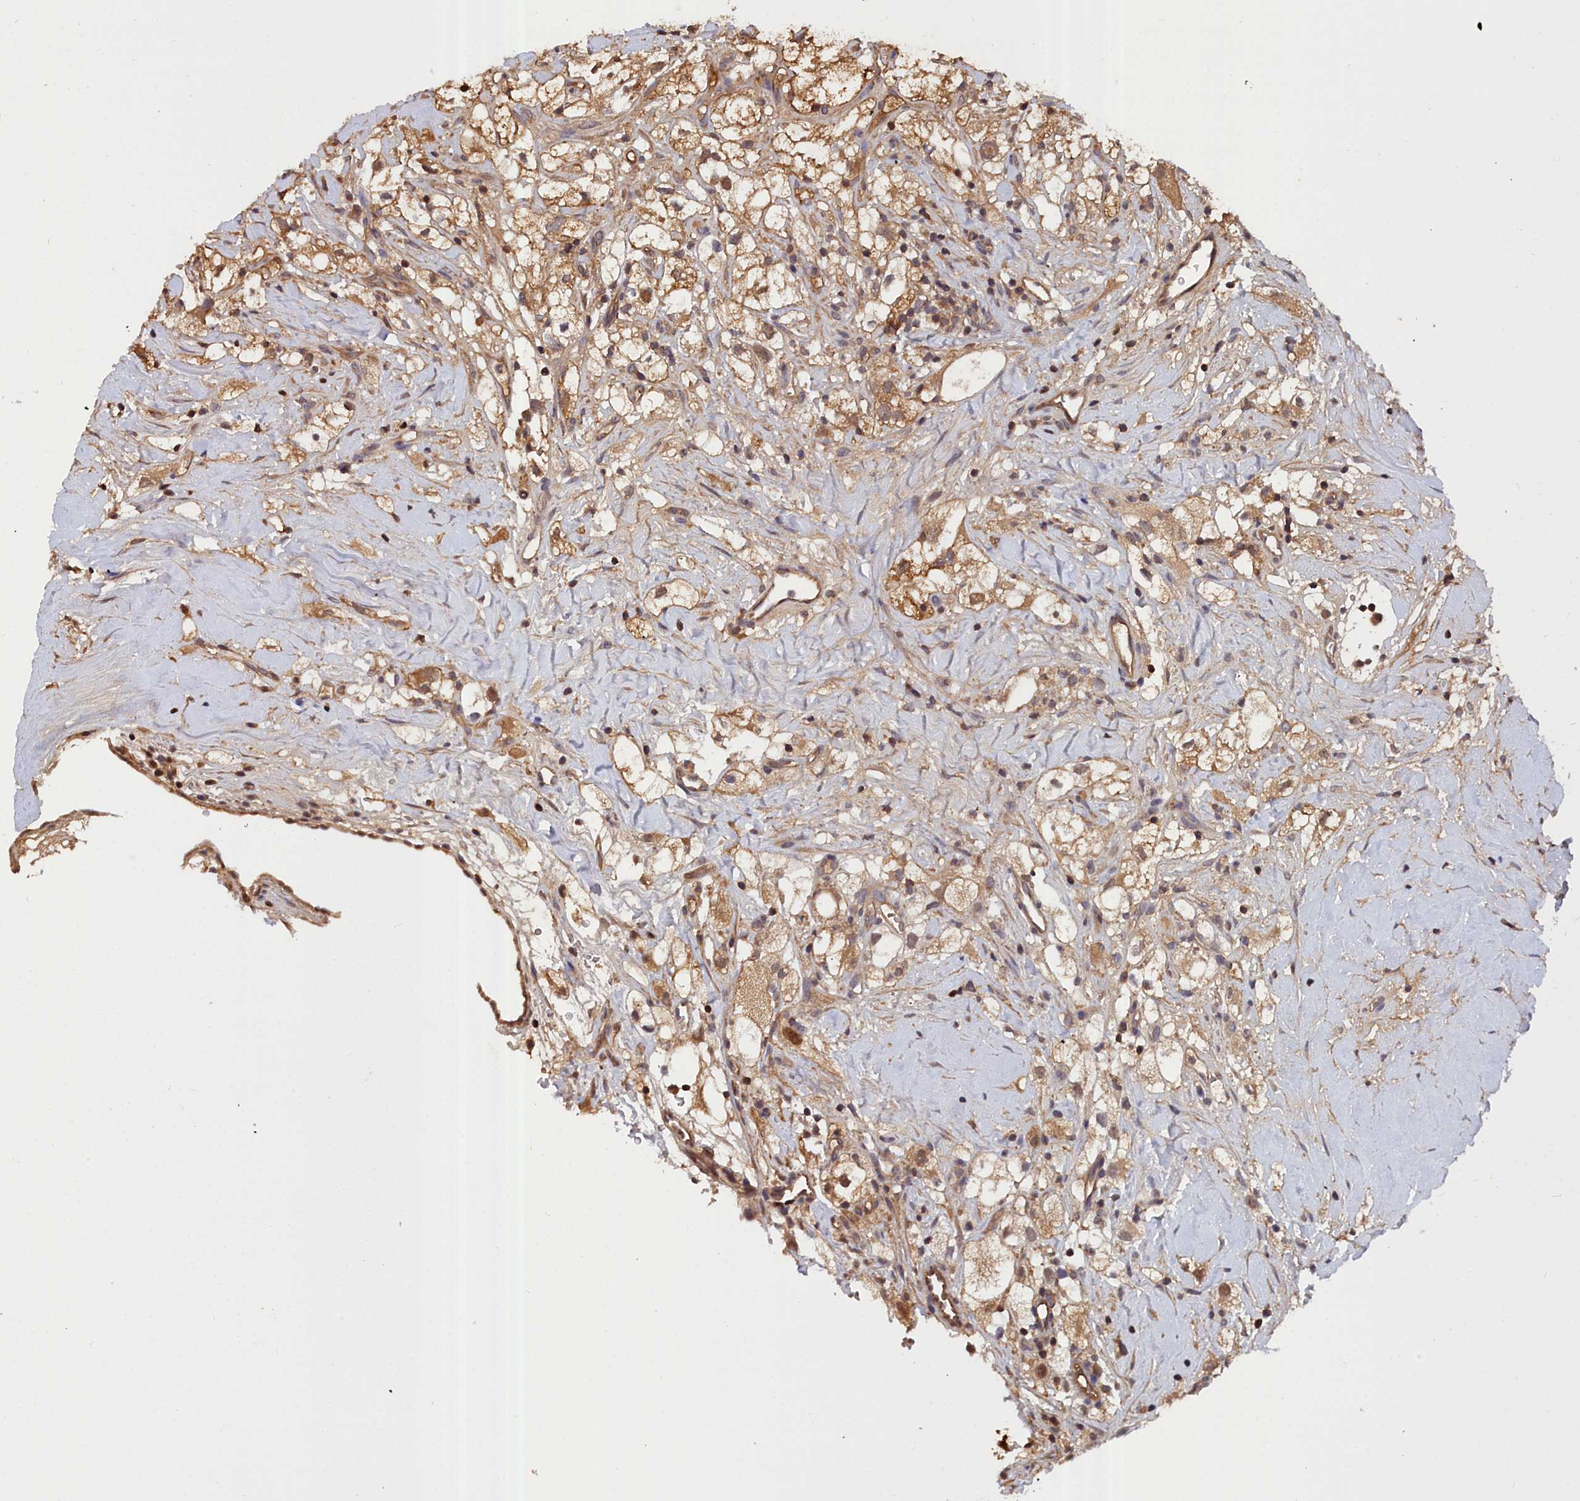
{"staining": {"intensity": "moderate", "quantity": ">75%", "location": "cytoplasmic/membranous"}, "tissue": "renal cancer", "cell_type": "Tumor cells", "image_type": "cancer", "snomed": [{"axis": "morphology", "description": "Adenocarcinoma, NOS"}, {"axis": "topography", "description": "Kidney"}], "caption": "This is an image of immunohistochemistry (IHC) staining of adenocarcinoma (renal), which shows moderate expression in the cytoplasmic/membranous of tumor cells.", "gene": "GFRA2", "patient": {"sex": "male", "age": 59}}